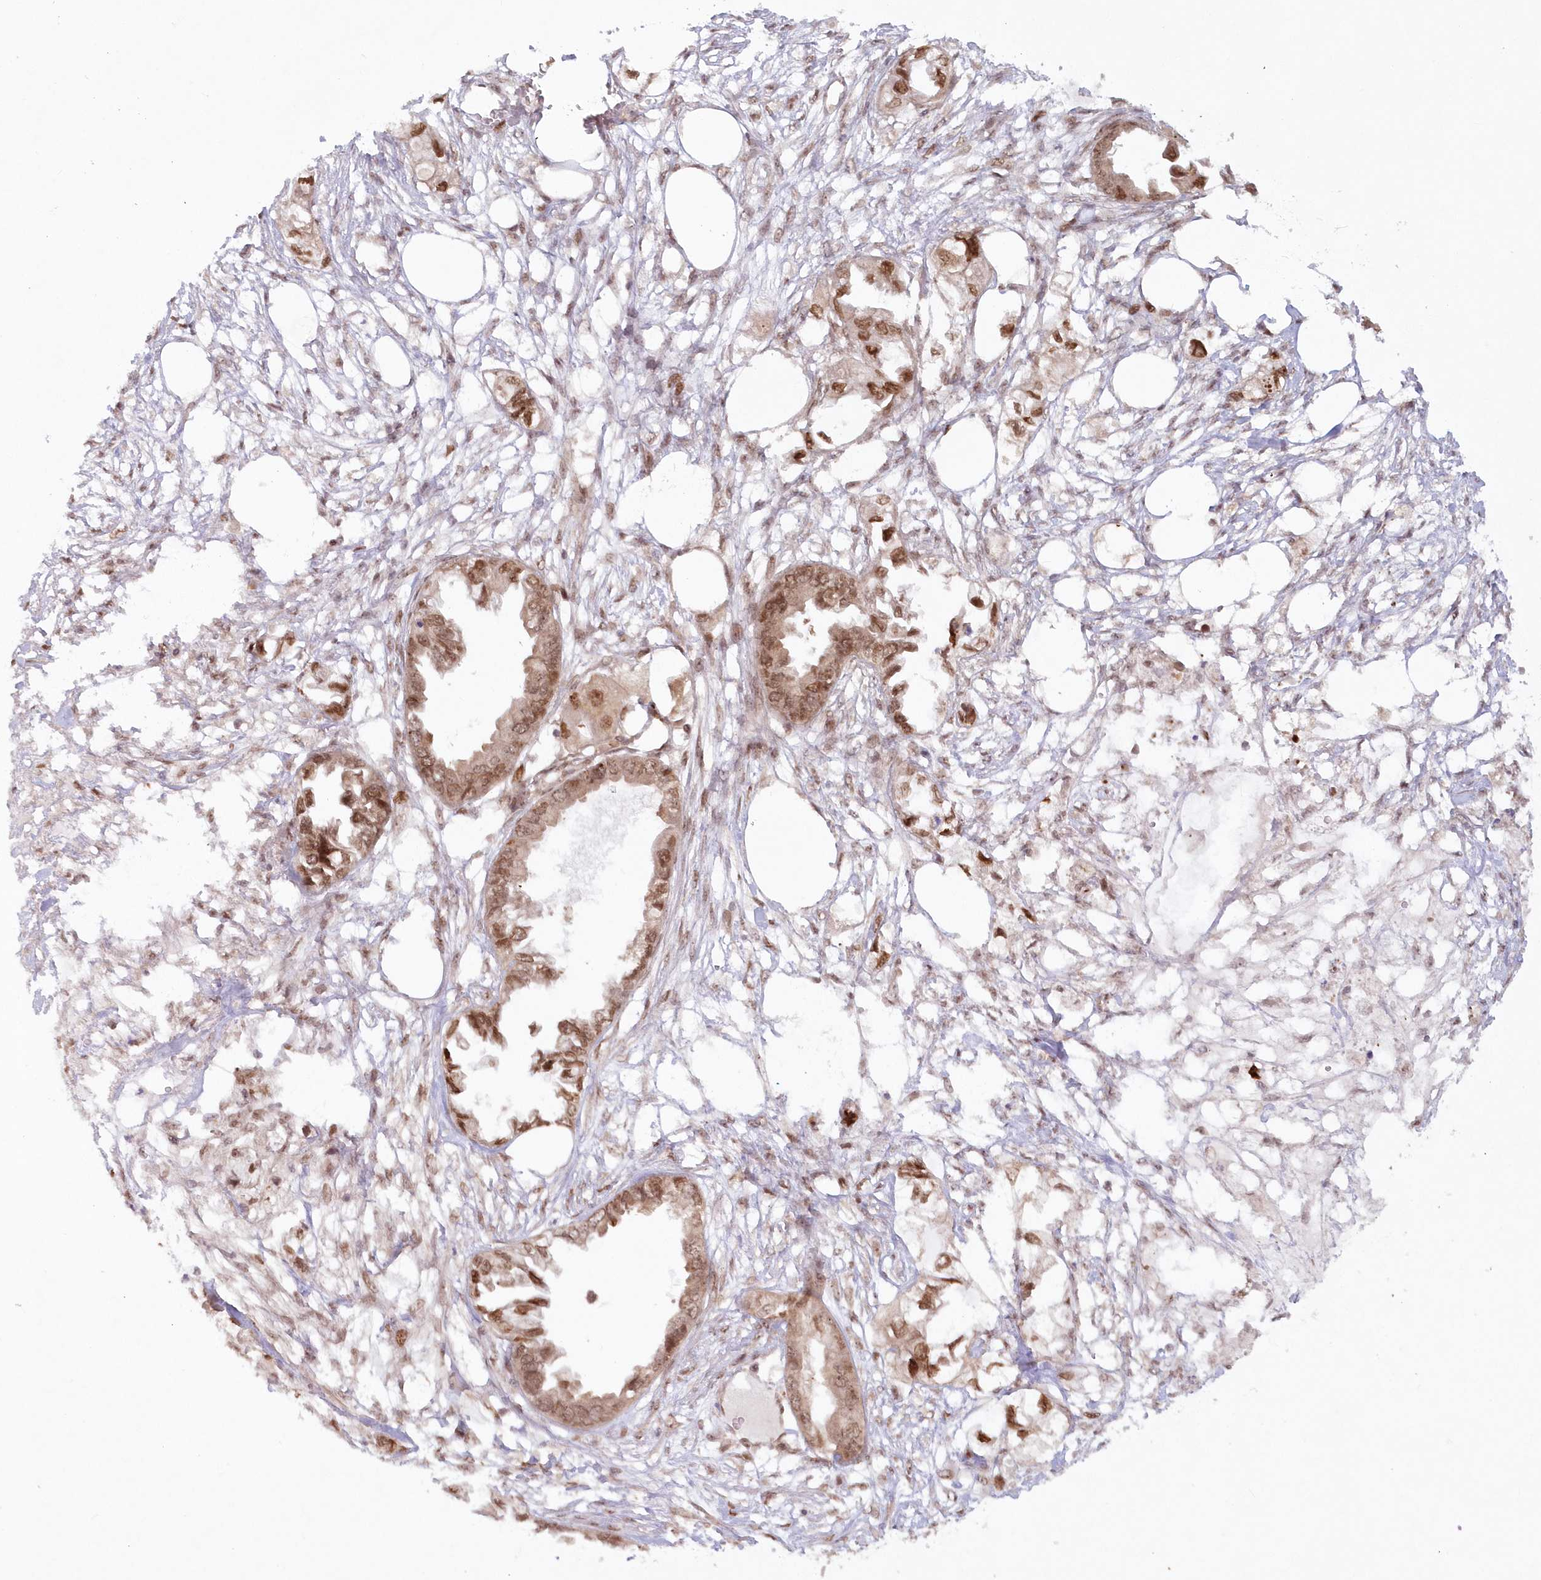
{"staining": {"intensity": "moderate", "quantity": ">75%", "location": "nuclear"}, "tissue": "endometrial cancer", "cell_type": "Tumor cells", "image_type": "cancer", "snomed": [{"axis": "morphology", "description": "Adenocarcinoma, NOS"}, {"axis": "morphology", "description": "Adenocarcinoma, metastatic, NOS"}, {"axis": "topography", "description": "Adipose tissue"}, {"axis": "topography", "description": "Endometrium"}], "caption": "Protein expression analysis of human endometrial cancer reveals moderate nuclear positivity in approximately >75% of tumor cells.", "gene": "TOGARAM2", "patient": {"sex": "female", "age": 67}}